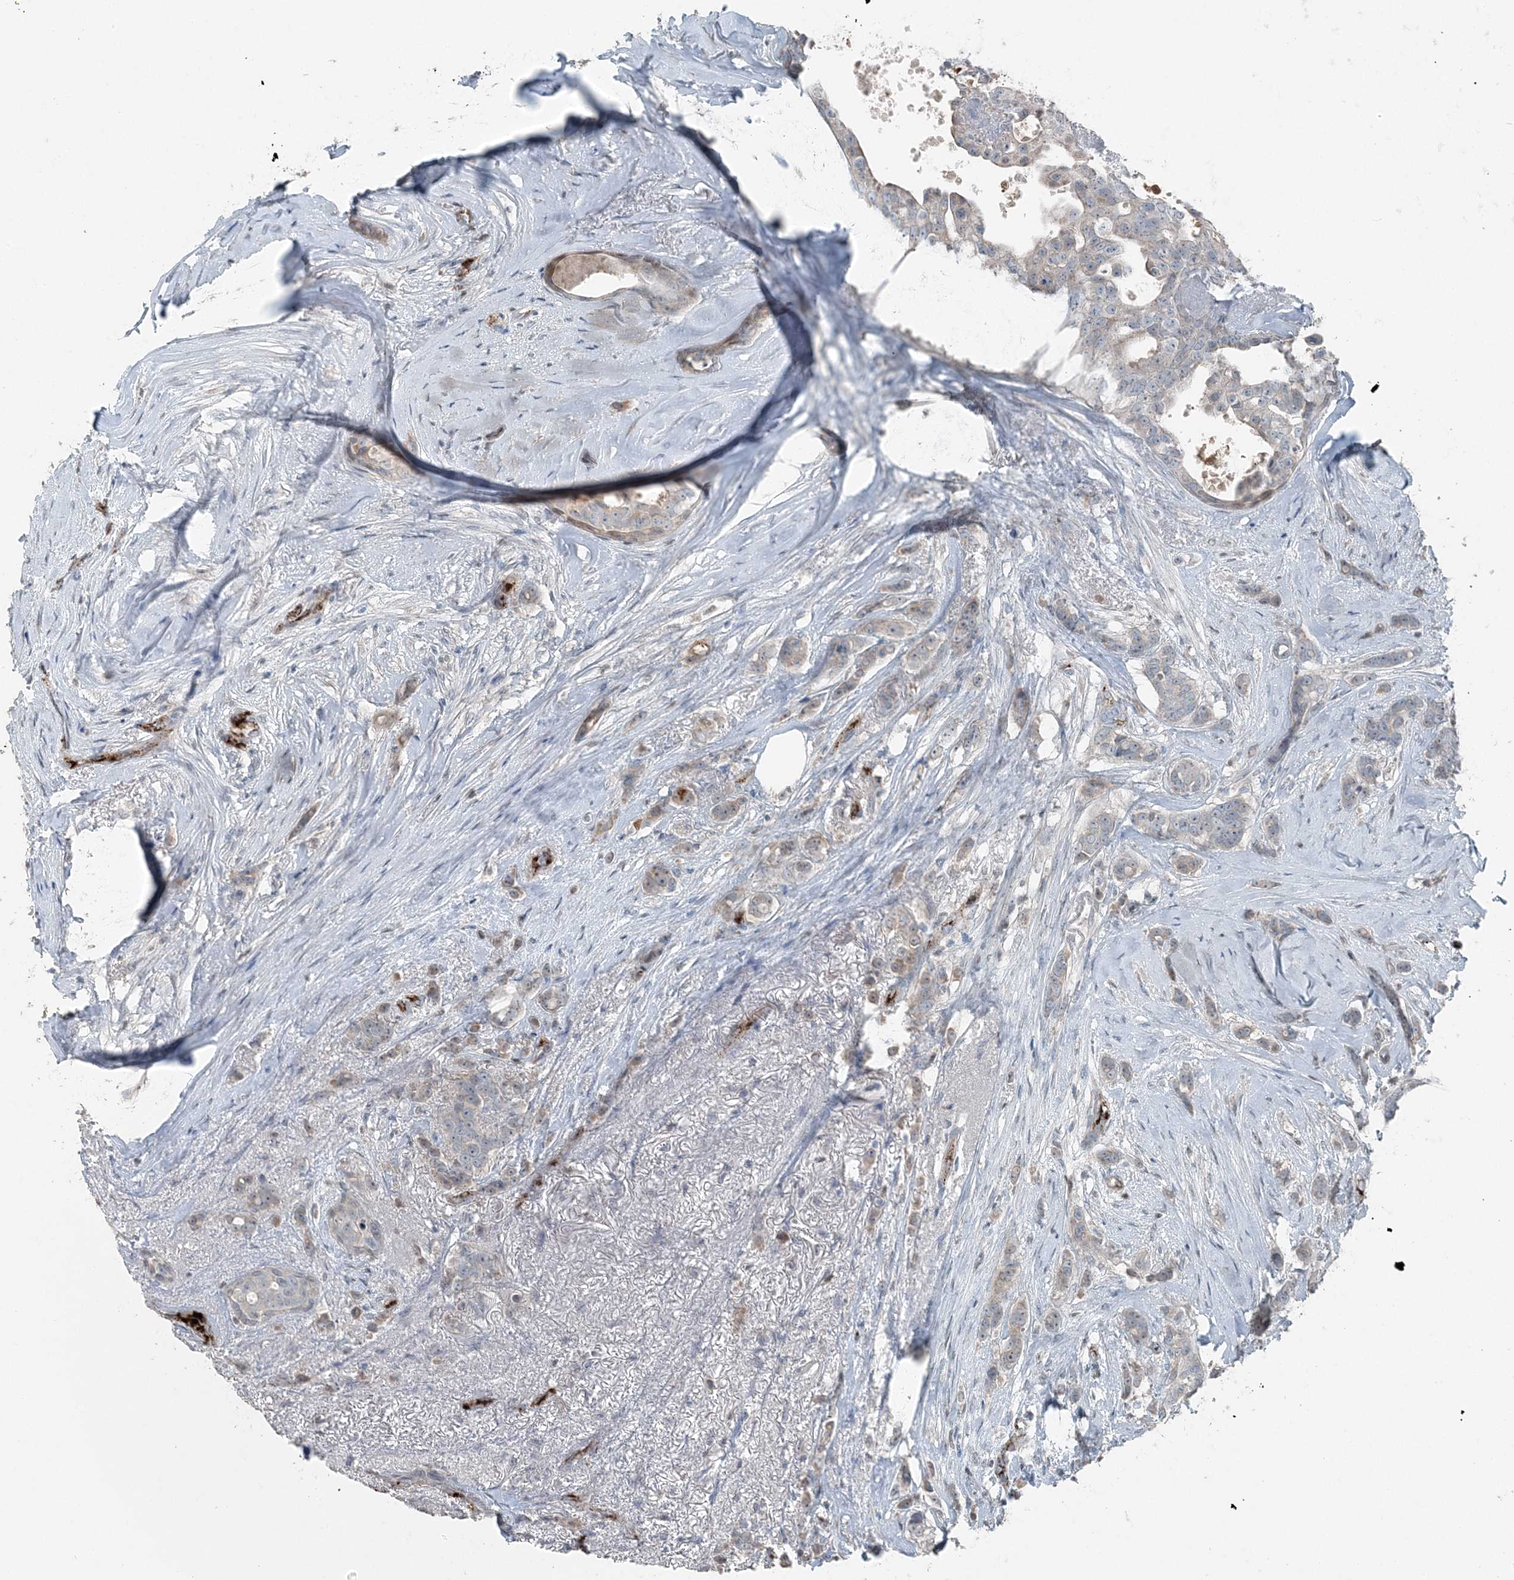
{"staining": {"intensity": "negative", "quantity": "none", "location": "none"}, "tissue": "breast cancer", "cell_type": "Tumor cells", "image_type": "cancer", "snomed": [{"axis": "morphology", "description": "Lobular carcinoma"}, {"axis": "topography", "description": "Breast"}], "caption": "There is no significant expression in tumor cells of breast cancer. (DAB immunohistochemistry (IHC) with hematoxylin counter stain).", "gene": "ELOVL7", "patient": {"sex": "female", "age": 51}}